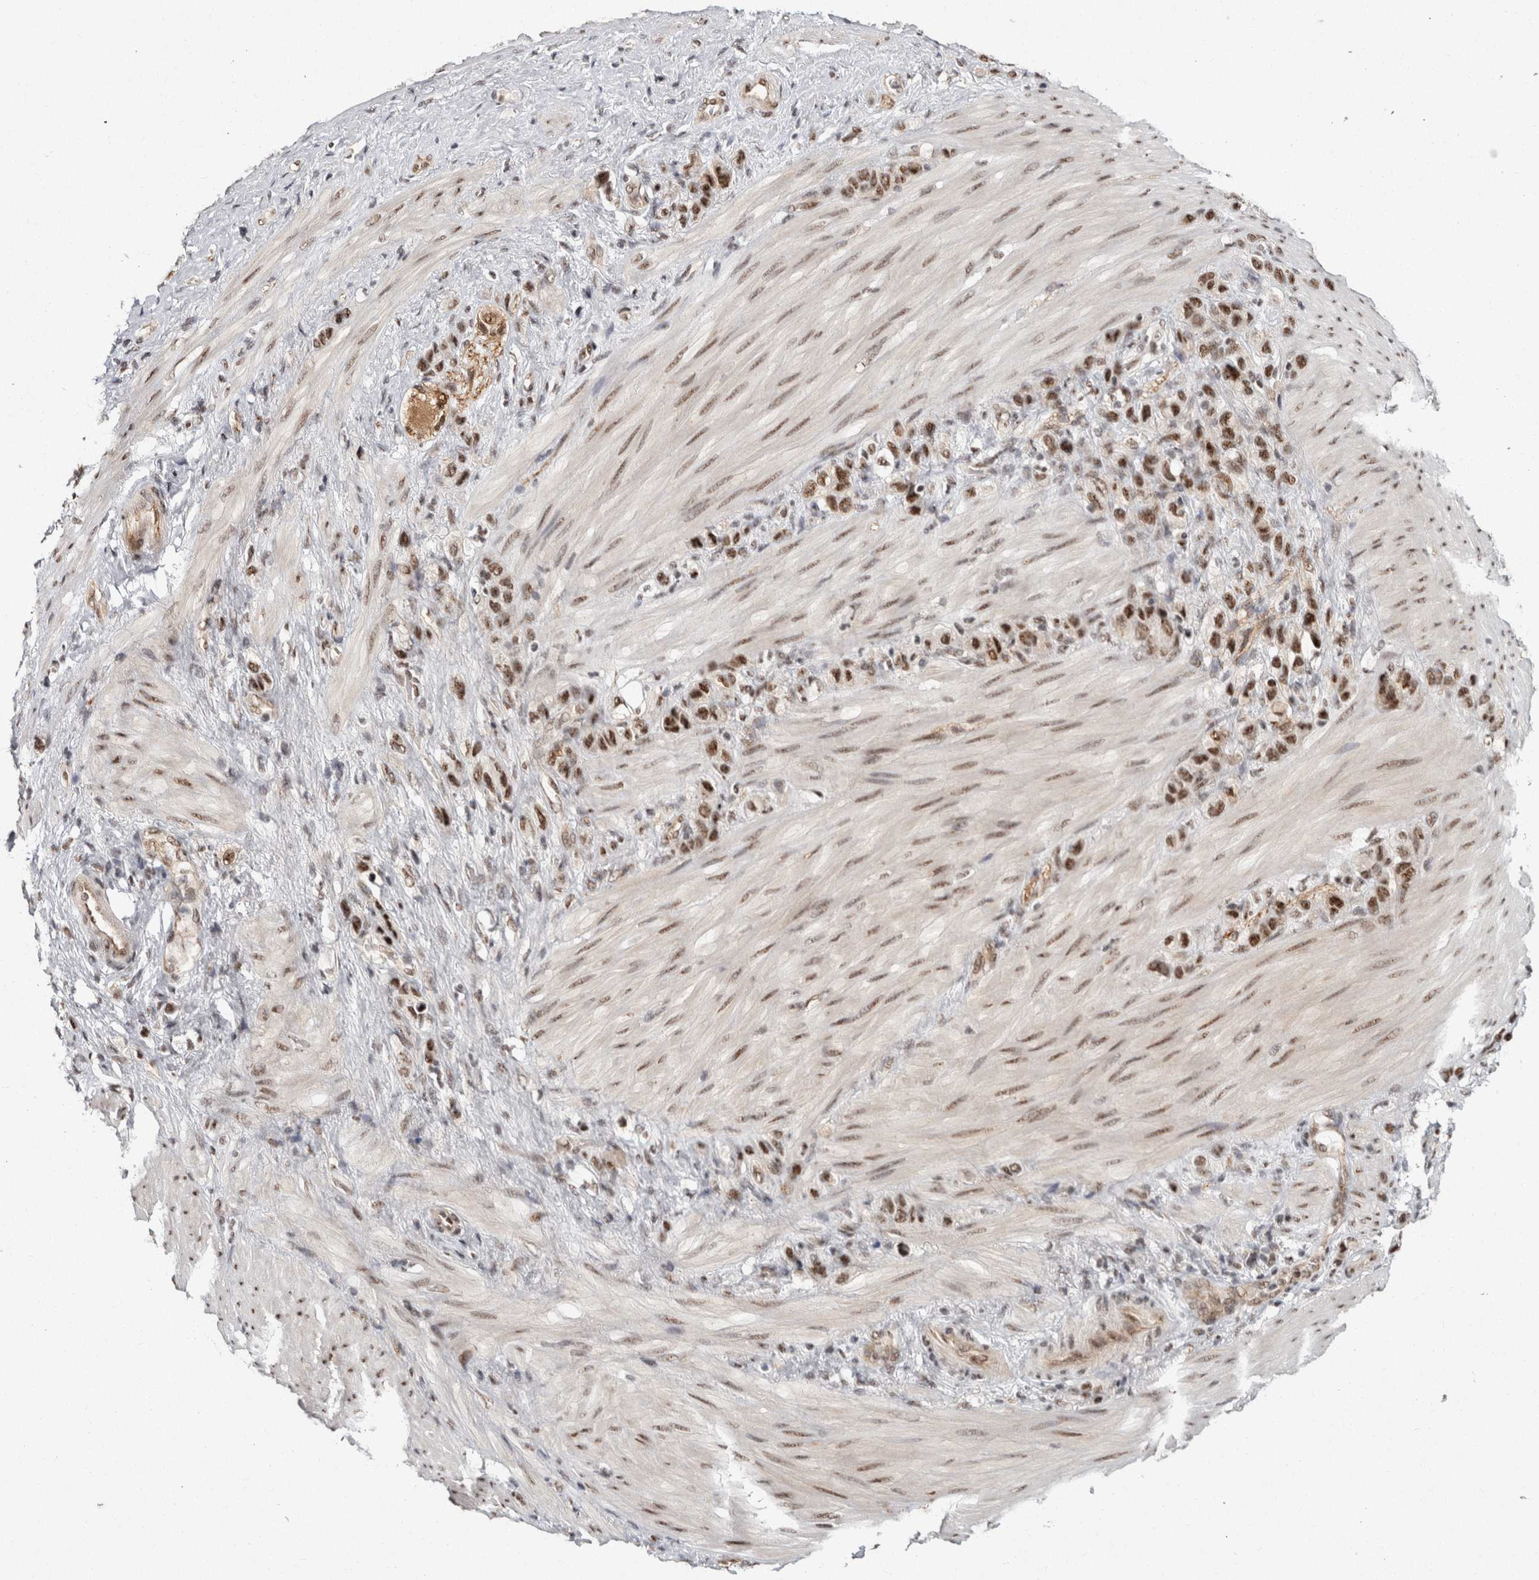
{"staining": {"intensity": "moderate", "quantity": ">75%", "location": "nuclear"}, "tissue": "stomach cancer", "cell_type": "Tumor cells", "image_type": "cancer", "snomed": [{"axis": "morphology", "description": "Adenocarcinoma, NOS"}, {"axis": "morphology", "description": "Adenocarcinoma, High grade"}, {"axis": "topography", "description": "Stomach, upper"}, {"axis": "topography", "description": "Stomach, lower"}], "caption": "Immunohistochemical staining of stomach adenocarcinoma (high-grade) shows medium levels of moderate nuclear expression in about >75% of tumor cells.", "gene": "MKNK1", "patient": {"sex": "female", "age": 65}}